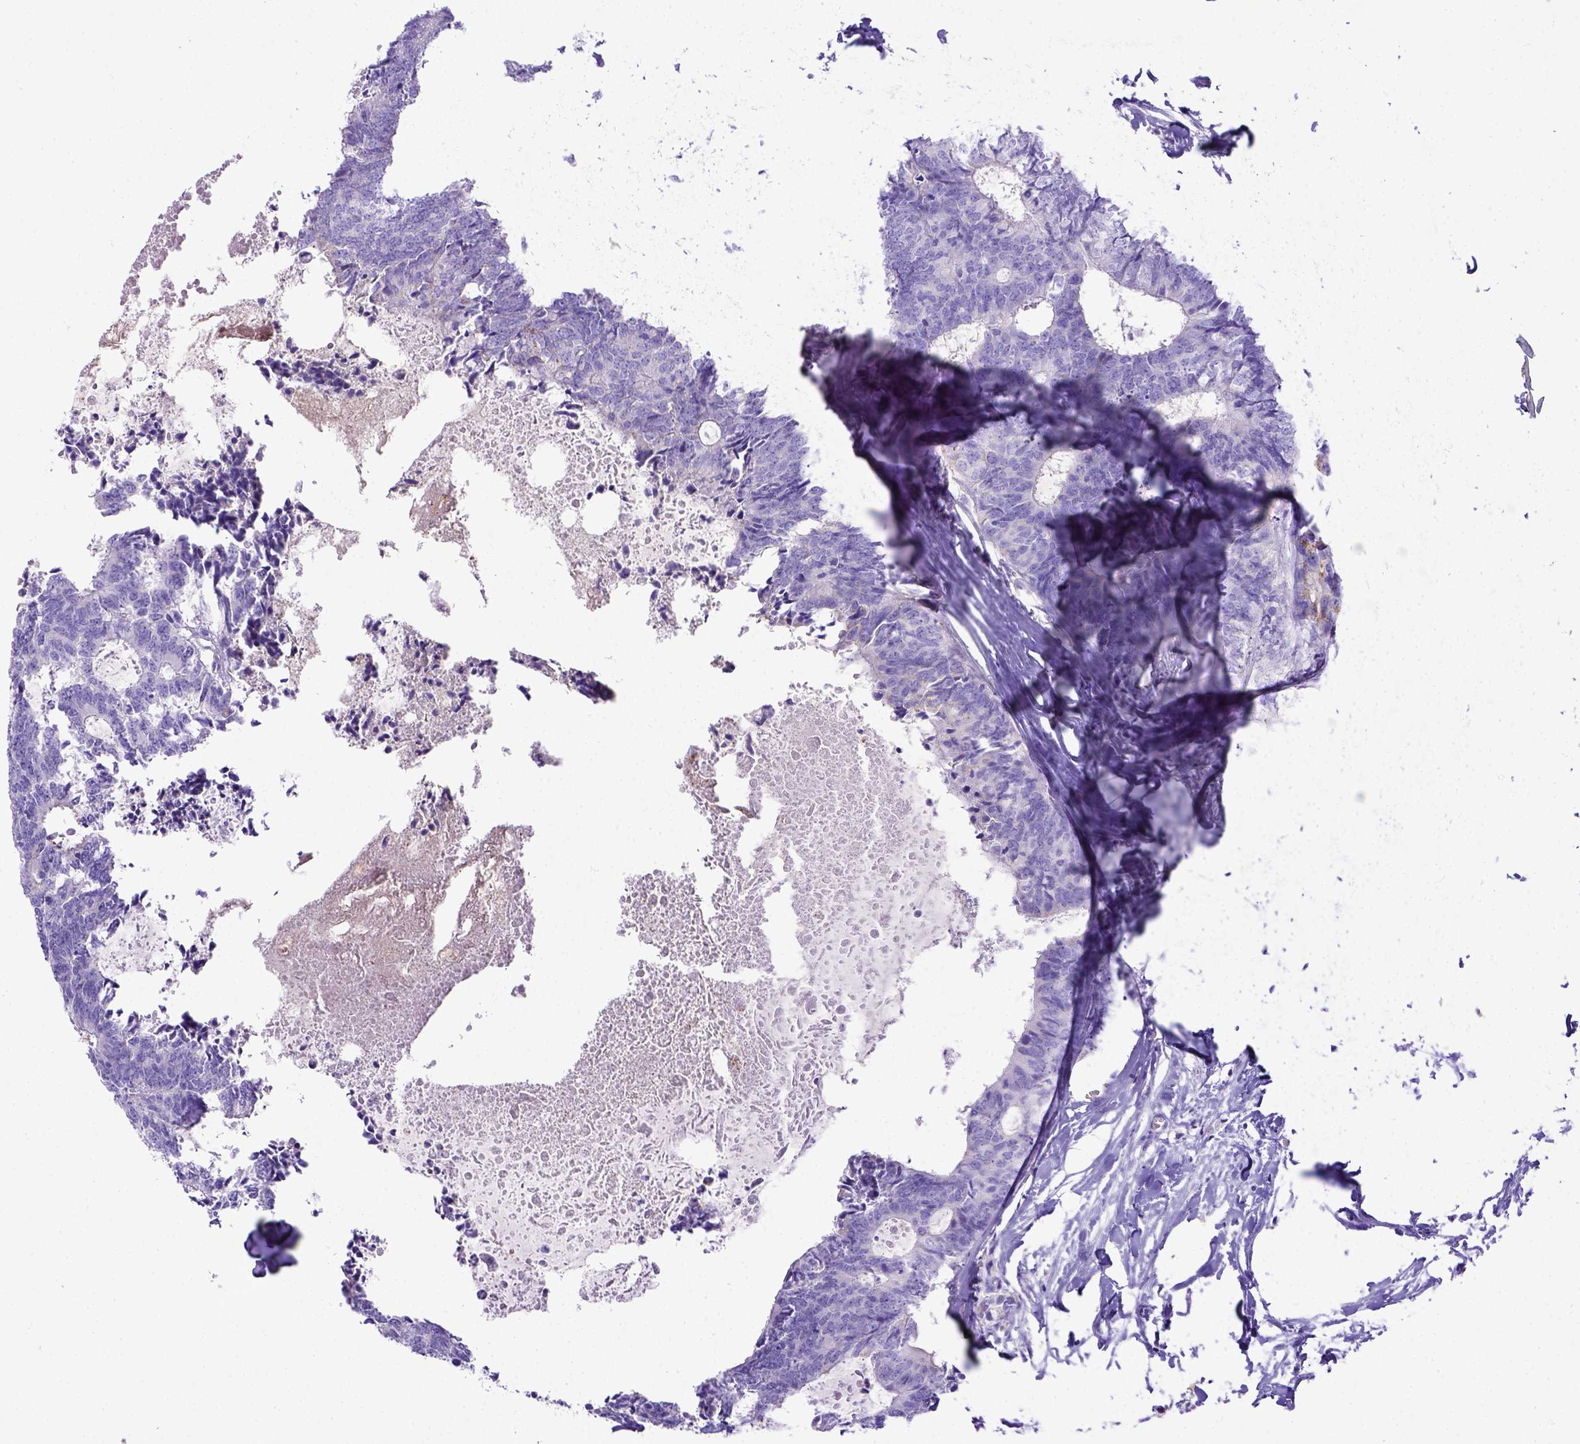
{"staining": {"intensity": "negative", "quantity": "none", "location": "none"}, "tissue": "colorectal cancer", "cell_type": "Tumor cells", "image_type": "cancer", "snomed": [{"axis": "morphology", "description": "Adenocarcinoma, NOS"}, {"axis": "topography", "description": "Colon"}, {"axis": "topography", "description": "Rectum"}], "caption": "The micrograph reveals no staining of tumor cells in colorectal cancer (adenocarcinoma).", "gene": "LRRC18", "patient": {"sex": "male", "age": 57}}